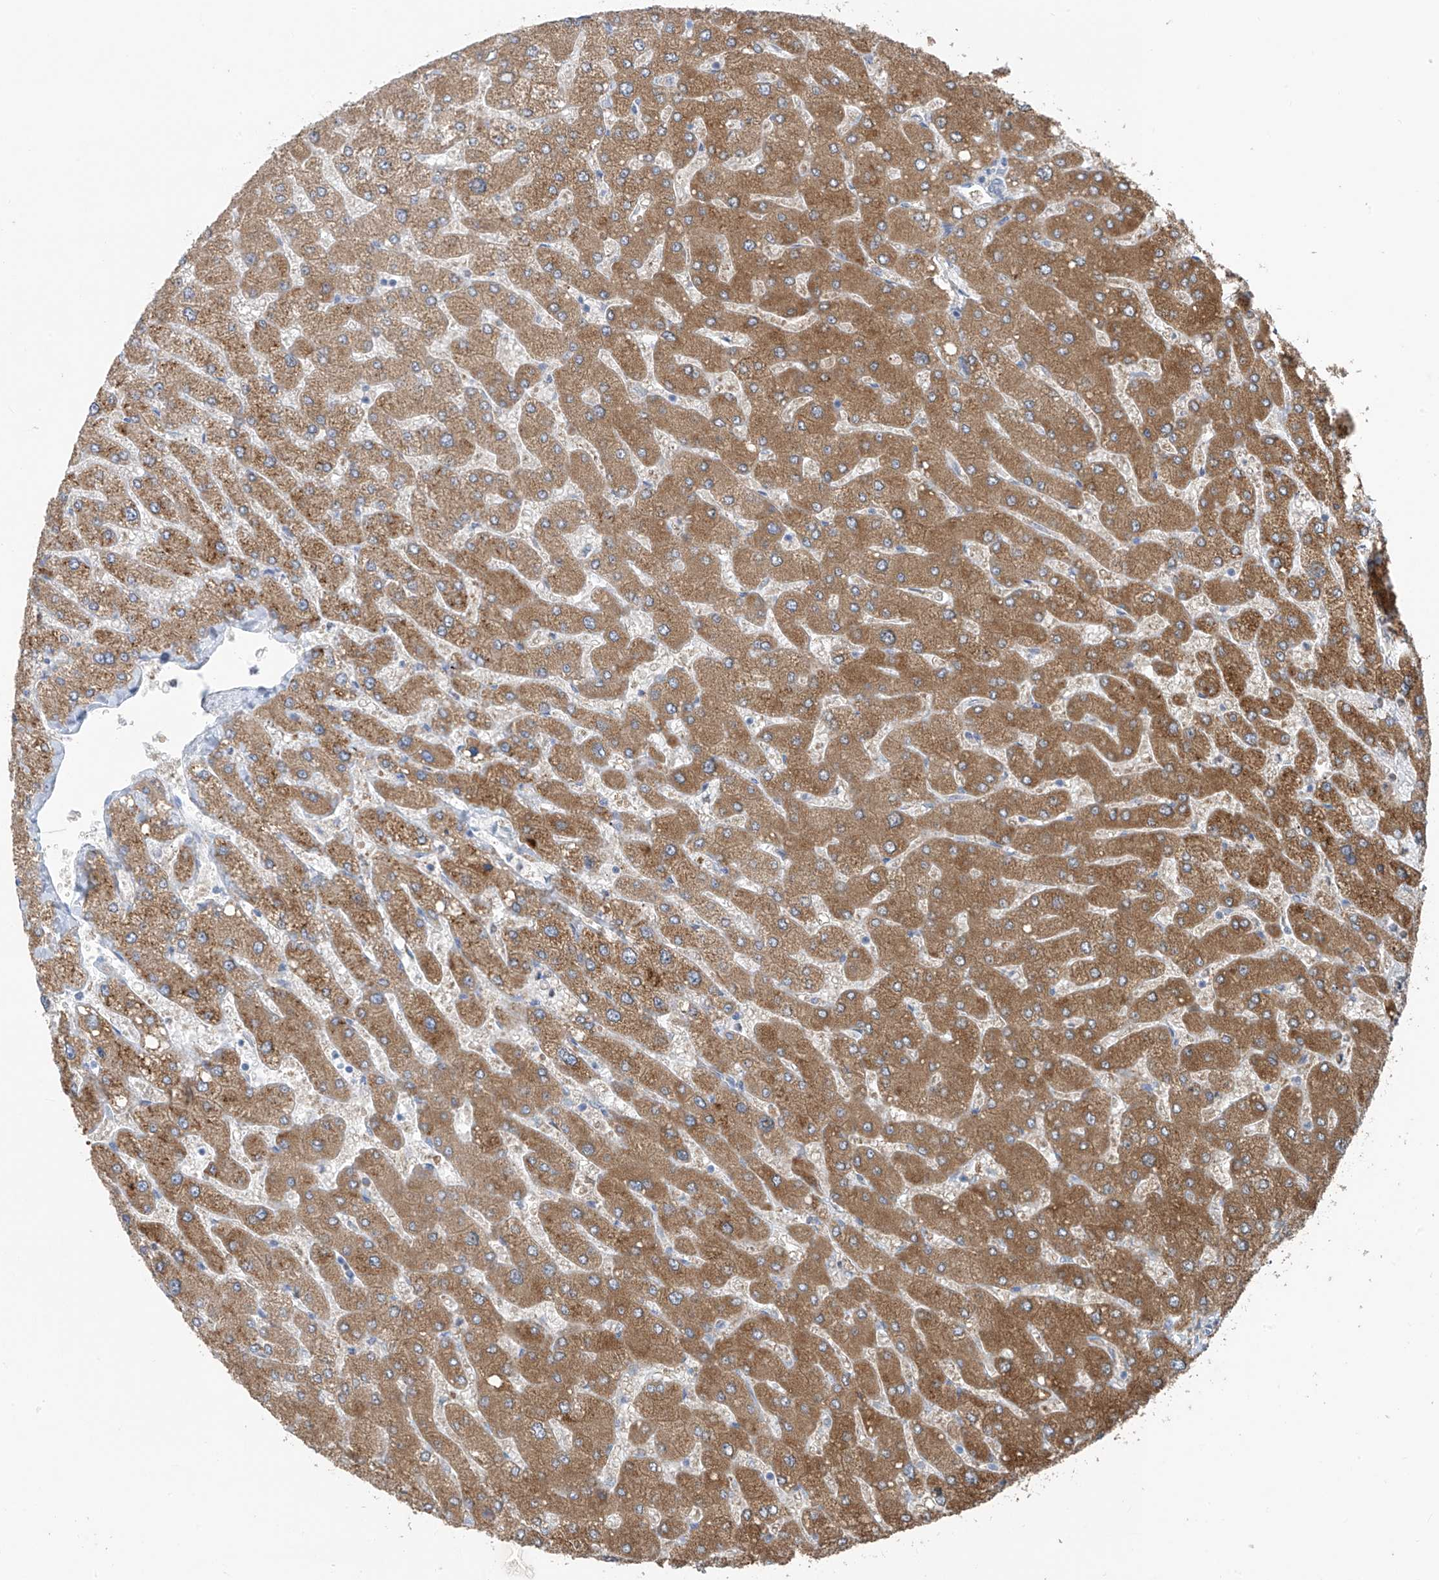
{"staining": {"intensity": "negative", "quantity": "none", "location": "none"}, "tissue": "liver", "cell_type": "Cholangiocytes", "image_type": "normal", "snomed": [{"axis": "morphology", "description": "Normal tissue, NOS"}, {"axis": "topography", "description": "Liver"}], "caption": "Photomicrograph shows no protein expression in cholangiocytes of normal liver.", "gene": "CYP4V2", "patient": {"sex": "male", "age": 55}}